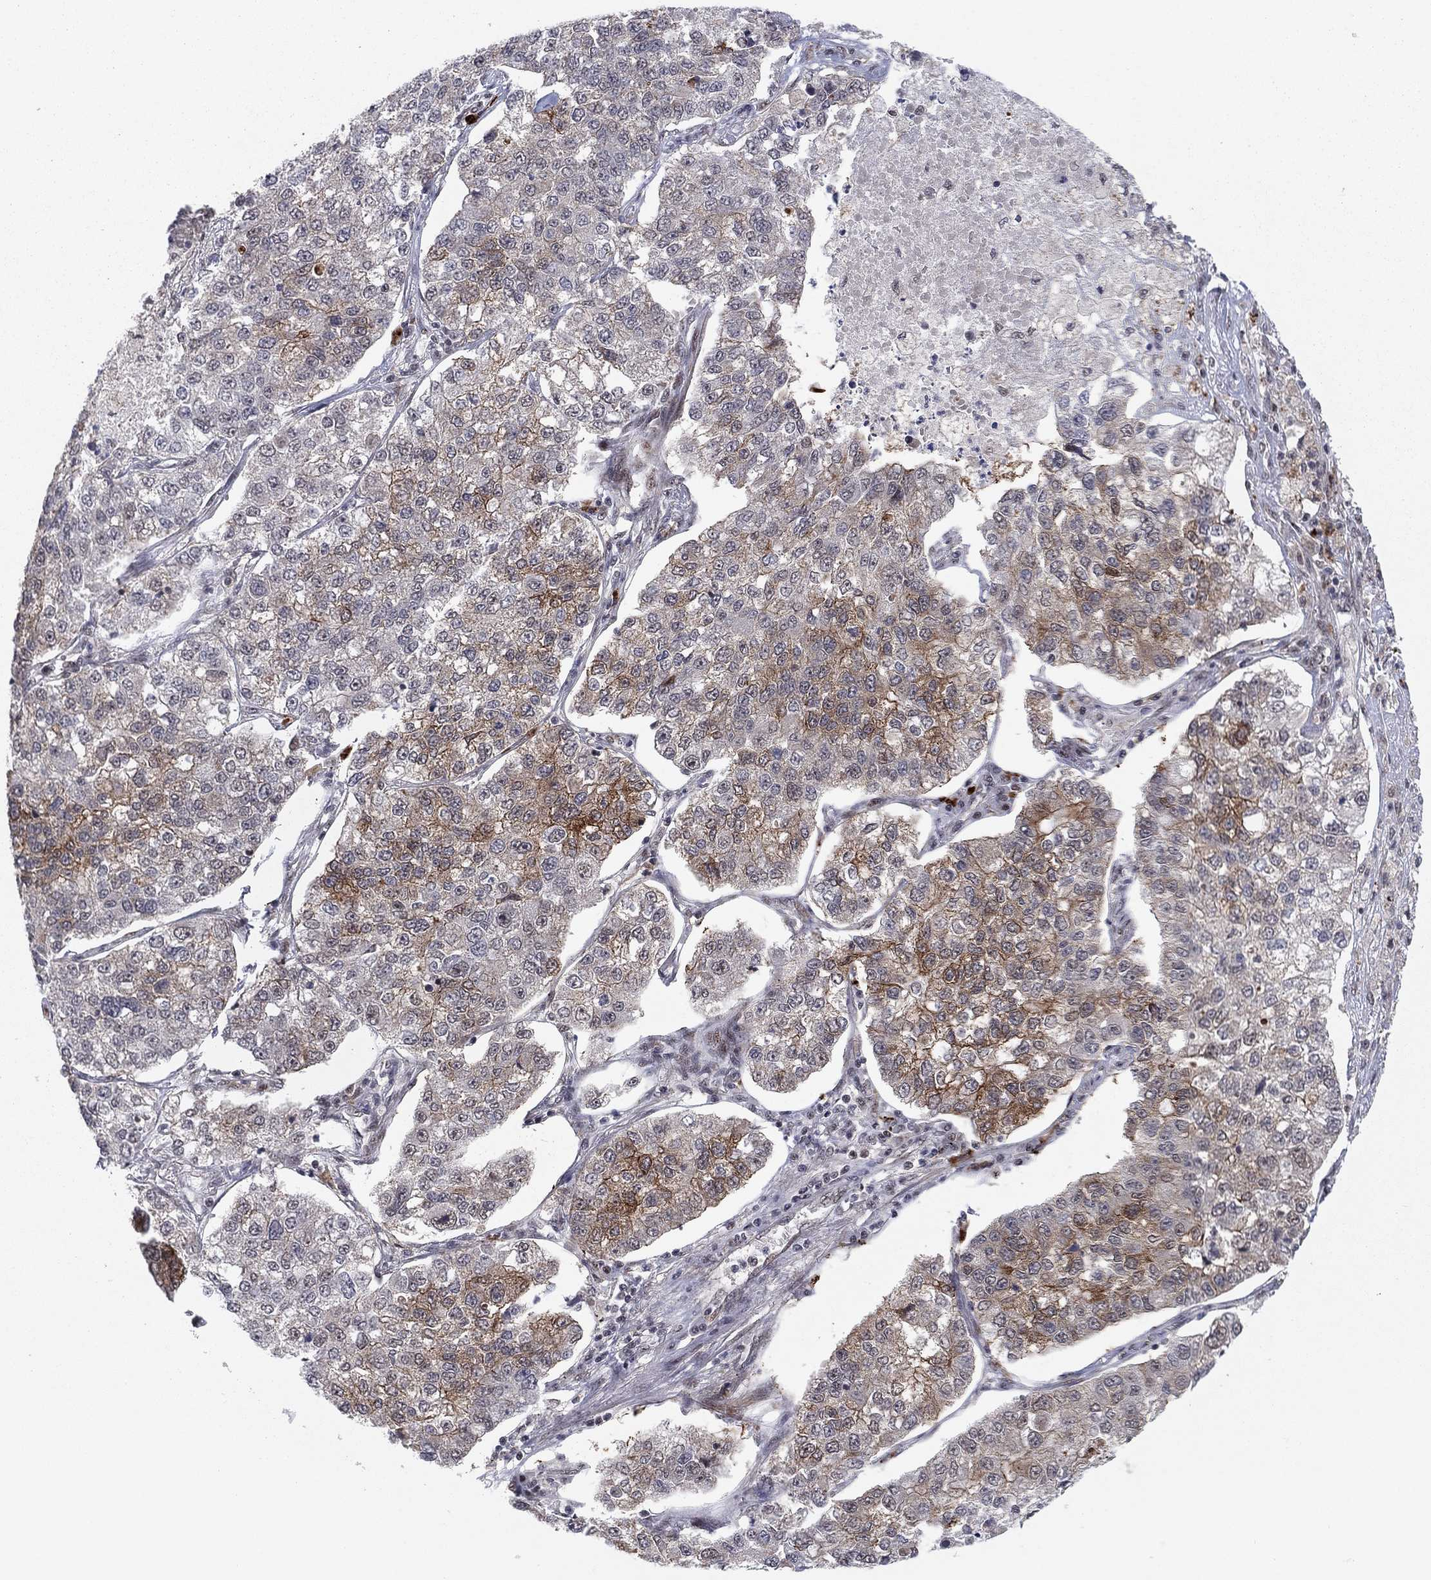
{"staining": {"intensity": "moderate", "quantity": "25%-75%", "location": "cytoplasmic/membranous"}, "tissue": "lung cancer", "cell_type": "Tumor cells", "image_type": "cancer", "snomed": [{"axis": "morphology", "description": "Adenocarcinoma, NOS"}, {"axis": "topography", "description": "Lung"}], "caption": "Immunohistochemical staining of lung cancer (adenocarcinoma) demonstrates medium levels of moderate cytoplasmic/membranous protein expression in about 25%-75% of tumor cells. The staining was performed using DAB (3,3'-diaminobenzidine) to visualize the protein expression in brown, while the nuclei were stained in blue with hematoxylin (Magnification: 20x).", "gene": "ZNF395", "patient": {"sex": "male", "age": 49}}